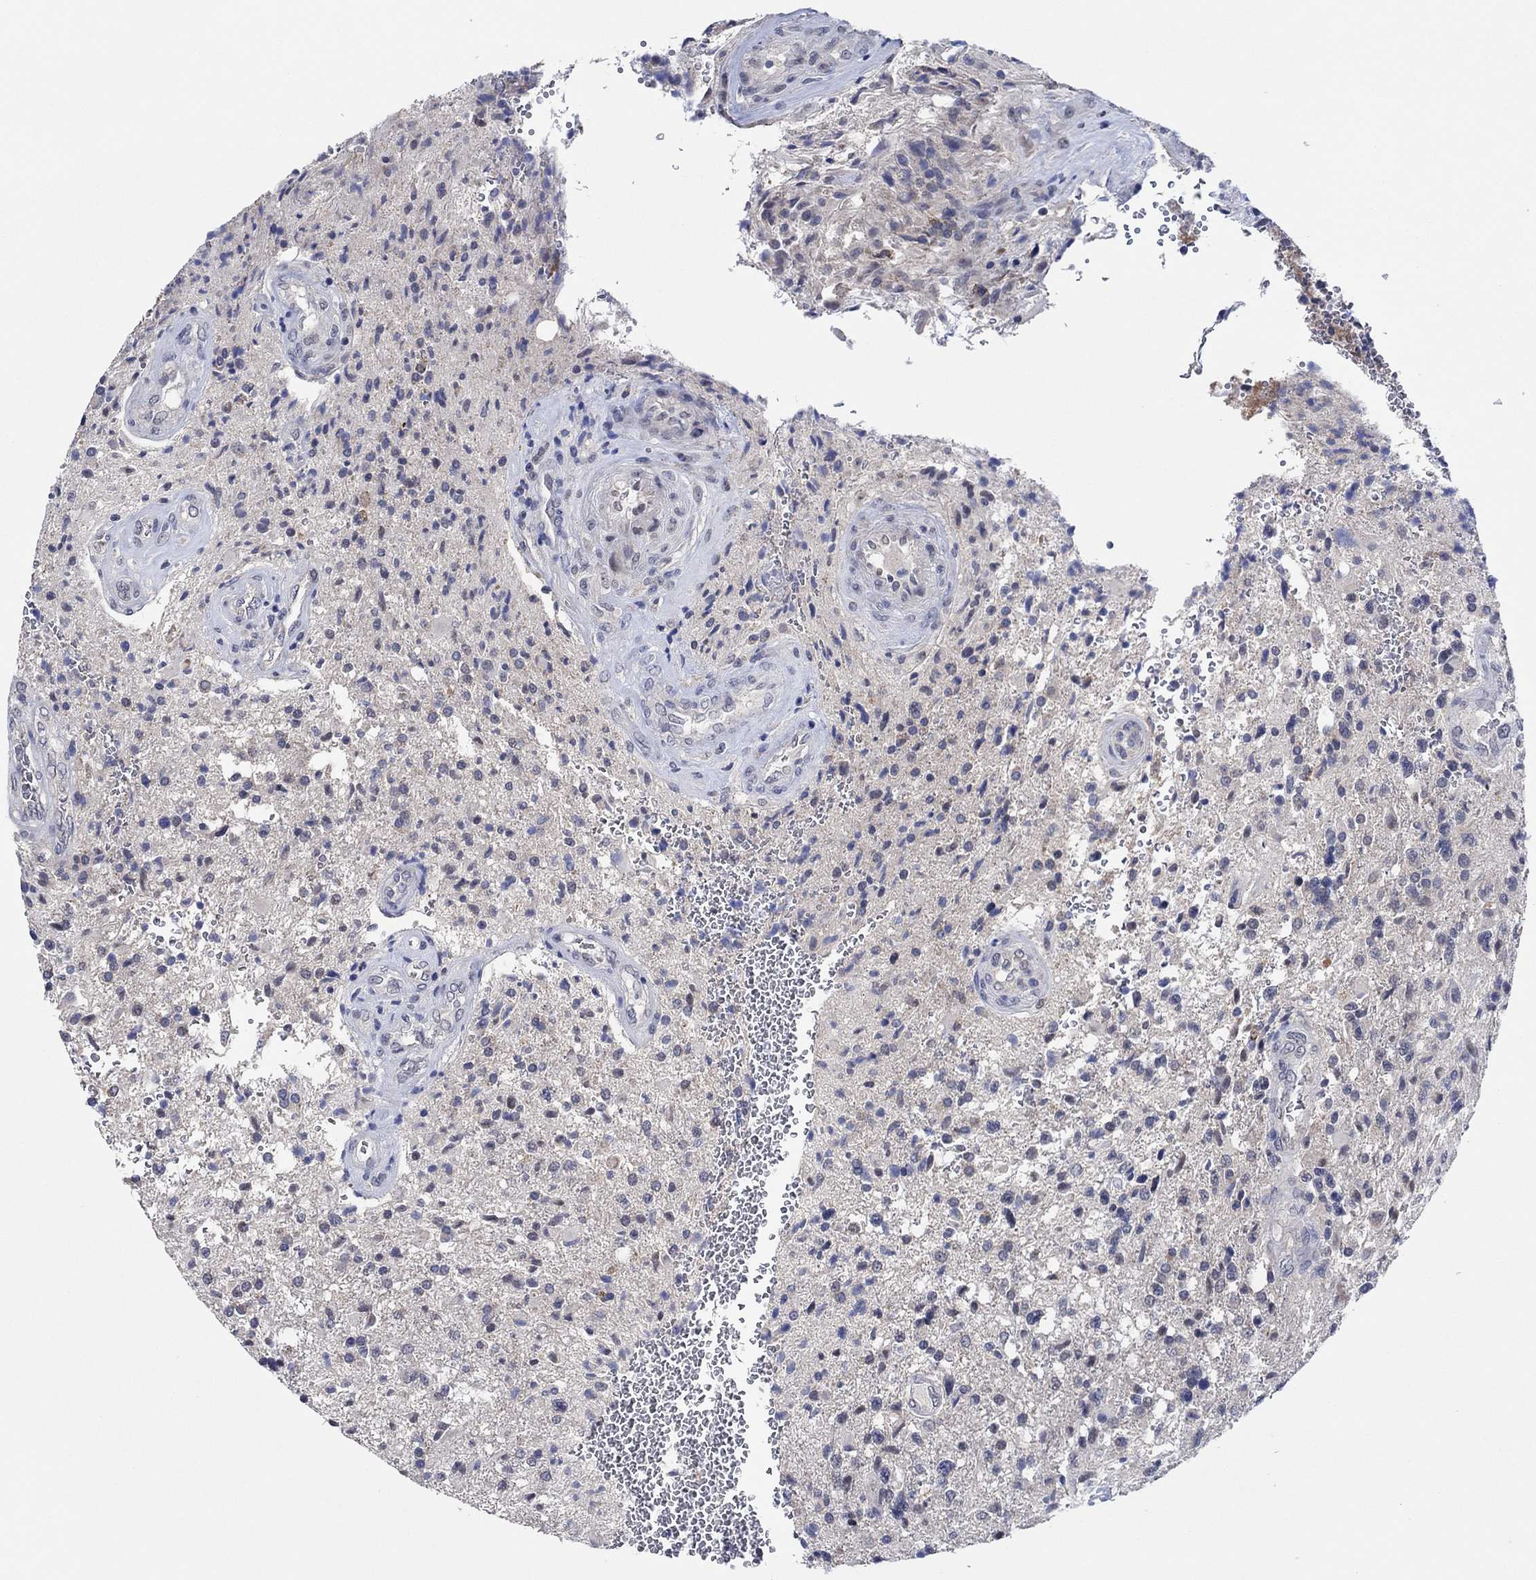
{"staining": {"intensity": "negative", "quantity": "none", "location": "none"}, "tissue": "glioma", "cell_type": "Tumor cells", "image_type": "cancer", "snomed": [{"axis": "morphology", "description": "Glioma, malignant, High grade"}, {"axis": "topography", "description": "Brain"}], "caption": "A histopathology image of glioma stained for a protein reveals no brown staining in tumor cells.", "gene": "PRRT3", "patient": {"sex": "male", "age": 56}}